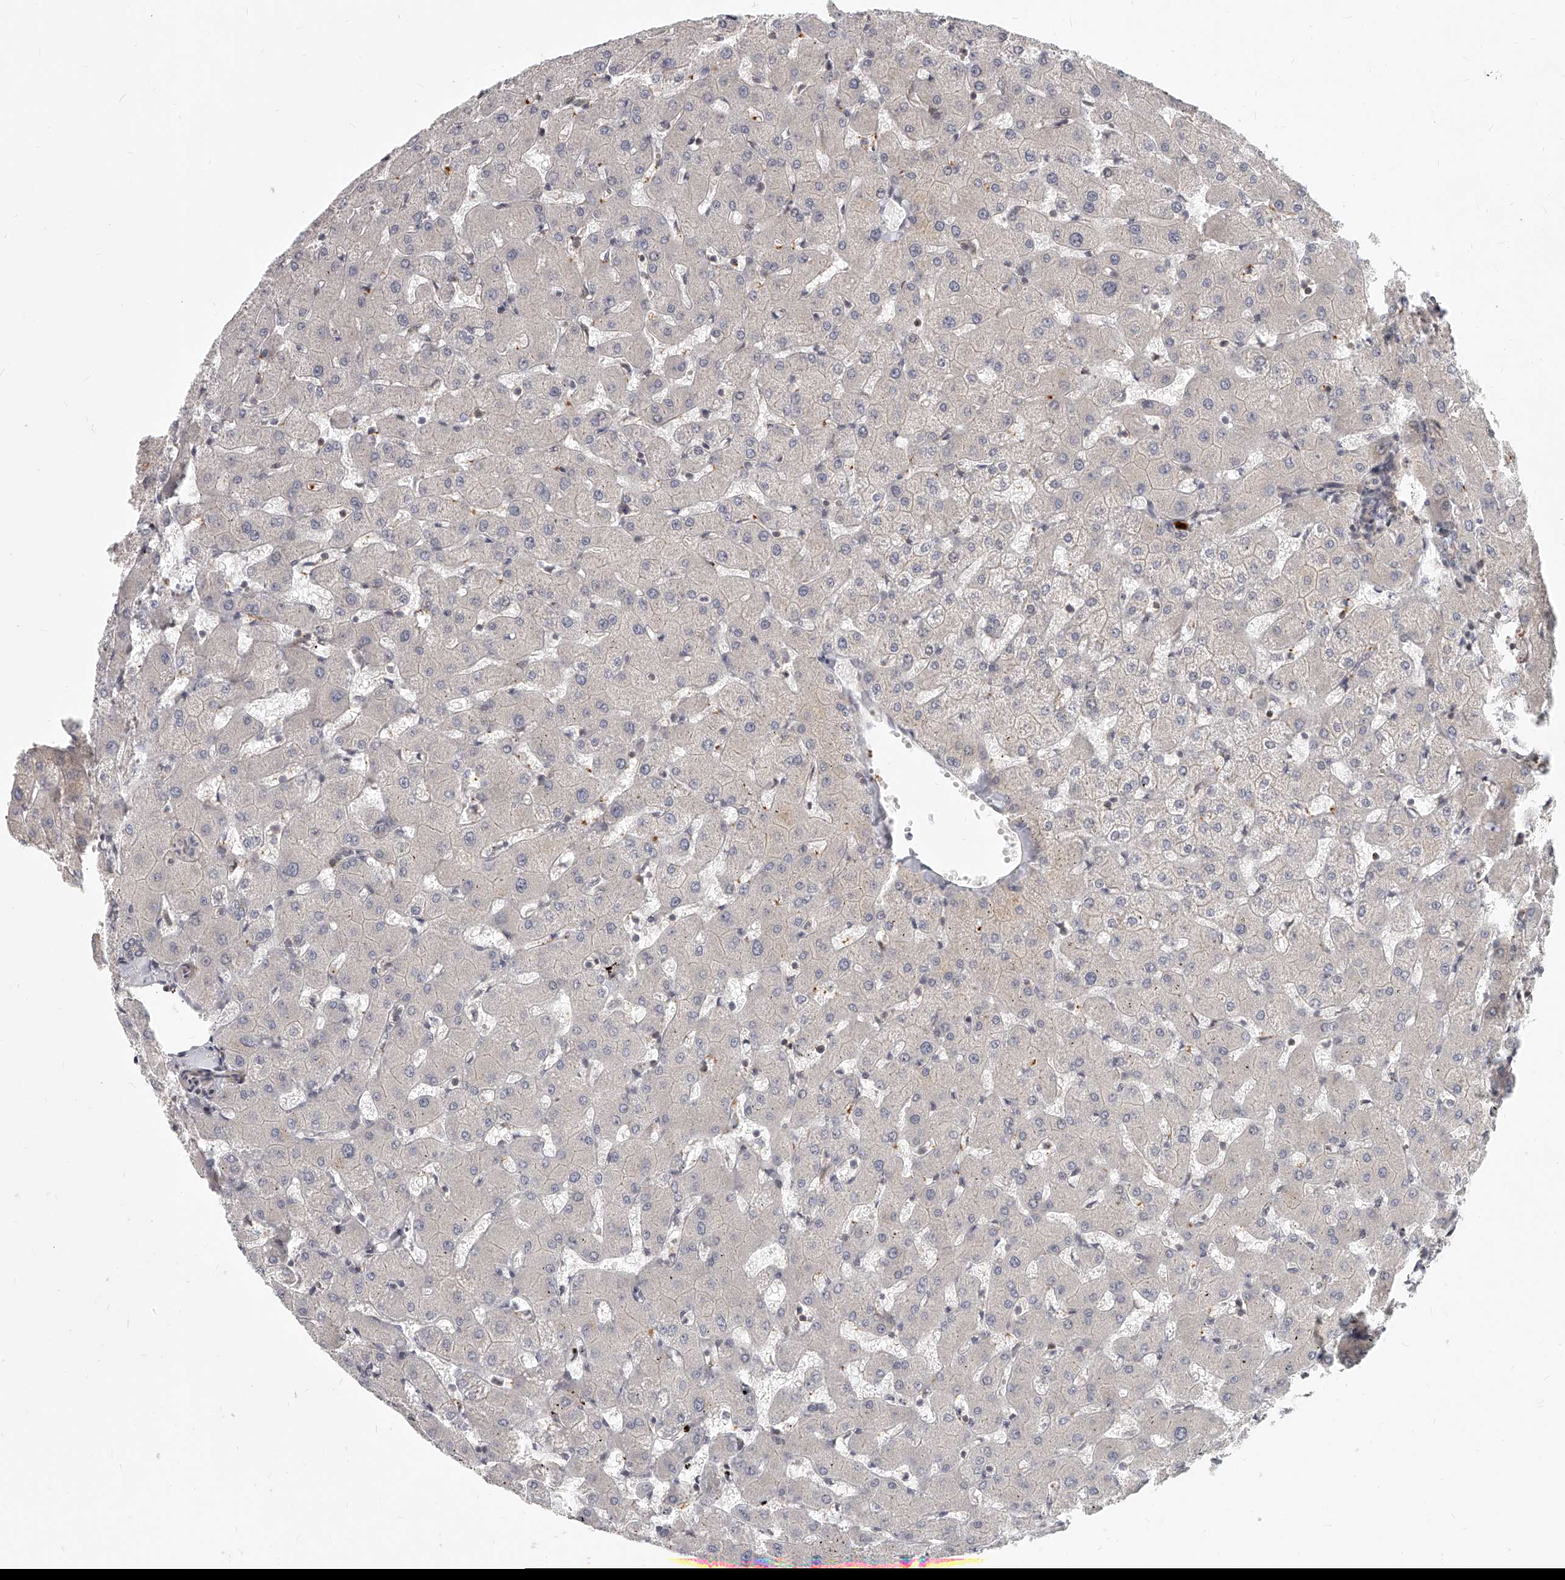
{"staining": {"intensity": "negative", "quantity": "none", "location": "none"}, "tissue": "liver", "cell_type": "Cholangiocytes", "image_type": "normal", "snomed": [{"axis": "morphology", "description": "Normal tissue, NOS"}, {"axis": "topography", "description": "Liver"}], "caption": "Benign liver was stained to show a protein in brown. There is no significant expression in cholangiocytes.", "gene": "SLC37A1", "patient": {"sex": "female", "age": 63}}